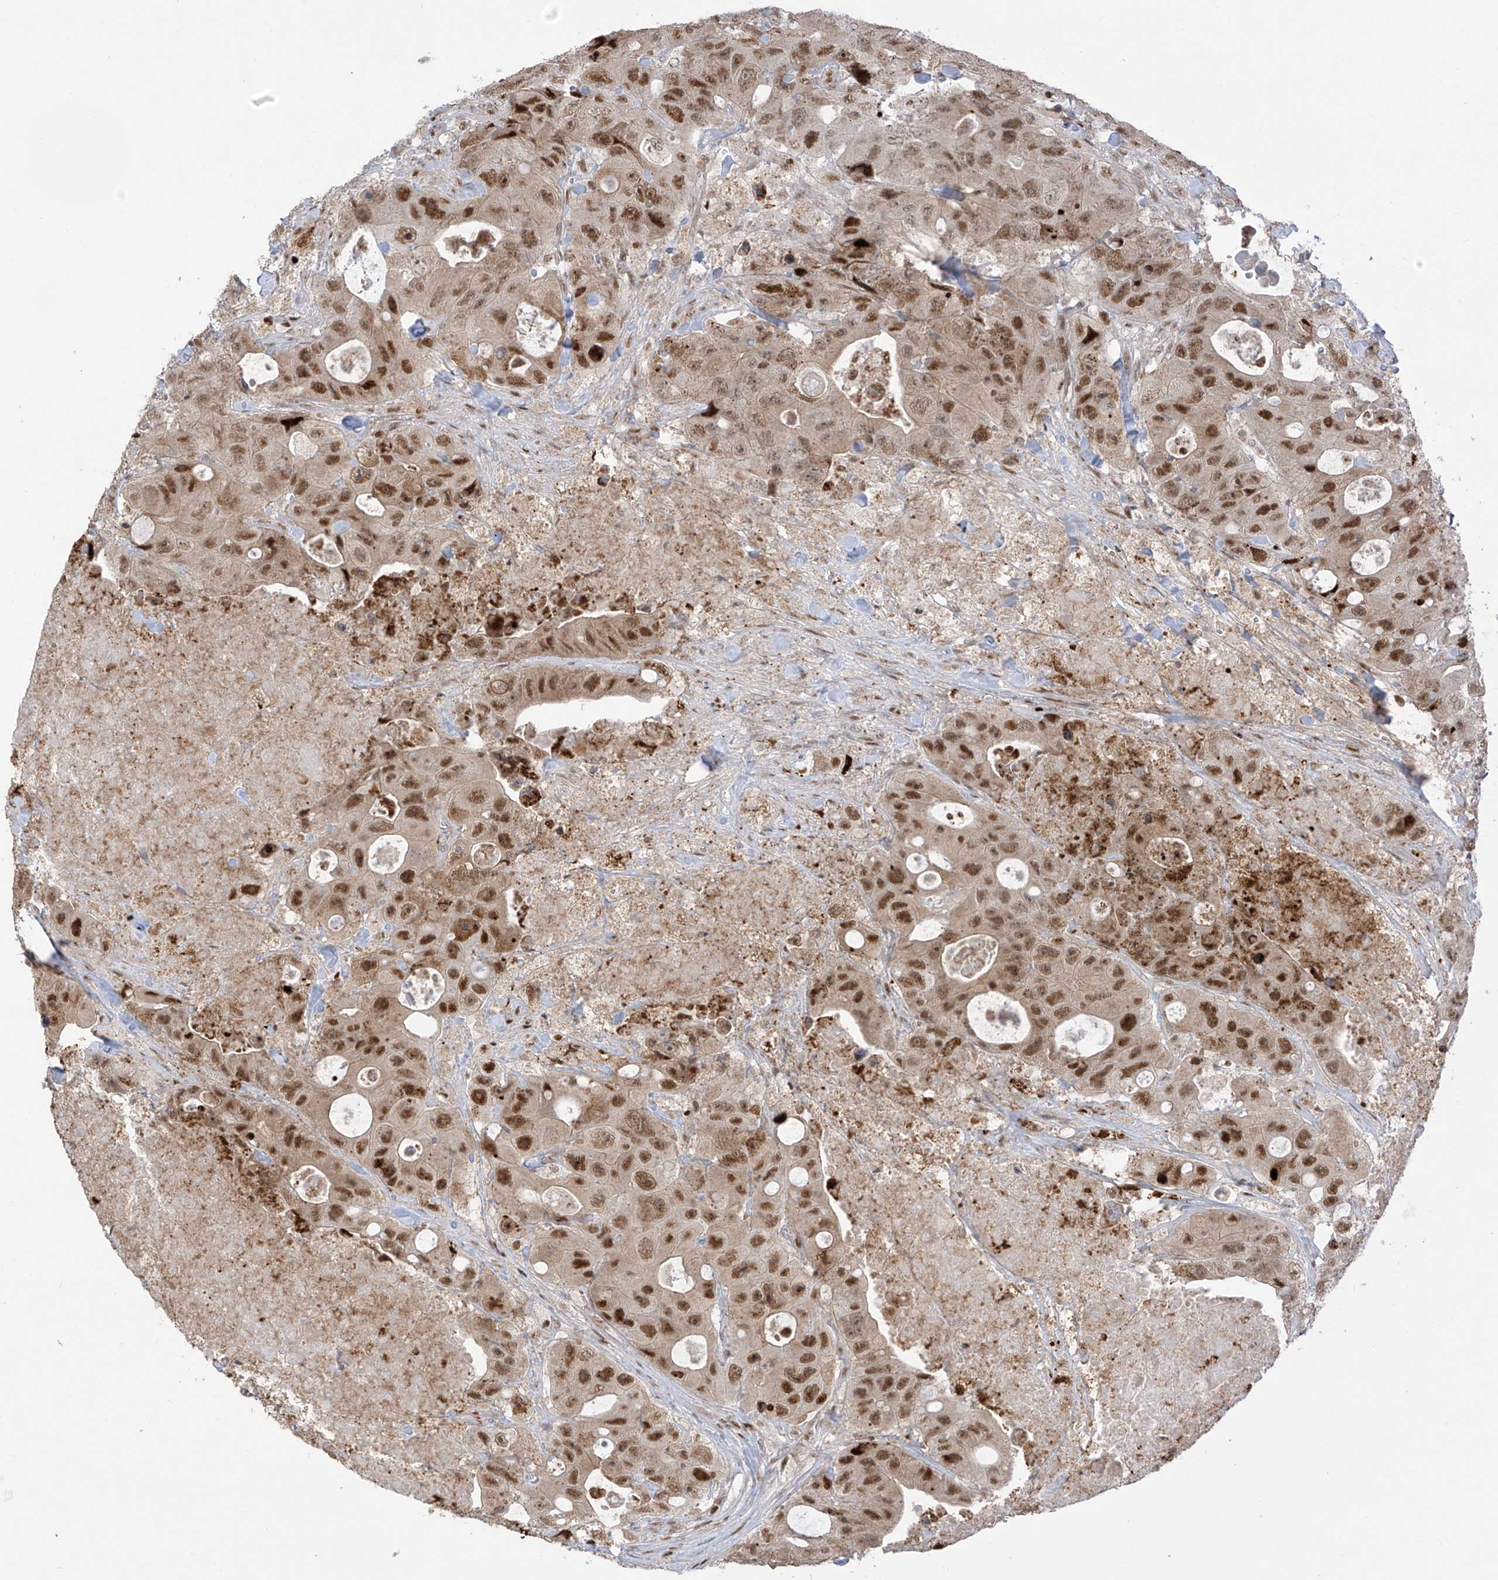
{"staining": {"intensity": "strong", "quantity": ">75%", "location": "nuclear"}, "tissue": "colorectal cancer", "cell_type": "Tumor cells", "image_type": "cancer", "snomed": [{"axis": "morphology", "description": "Adenocarcinoma, NOS"}, {"axis": "topography", "description": "Colon"}], "caption": "Immunohistochemistry (IHC) photomicrograph of human colorectal adenocarcinoma stained for a protein (brown), which reveals high levels of strong nuclear positivity in about >75% of tumor cells.", "gene": "ZCWPW2", "patient": {"sex": "female", "age": 46}}